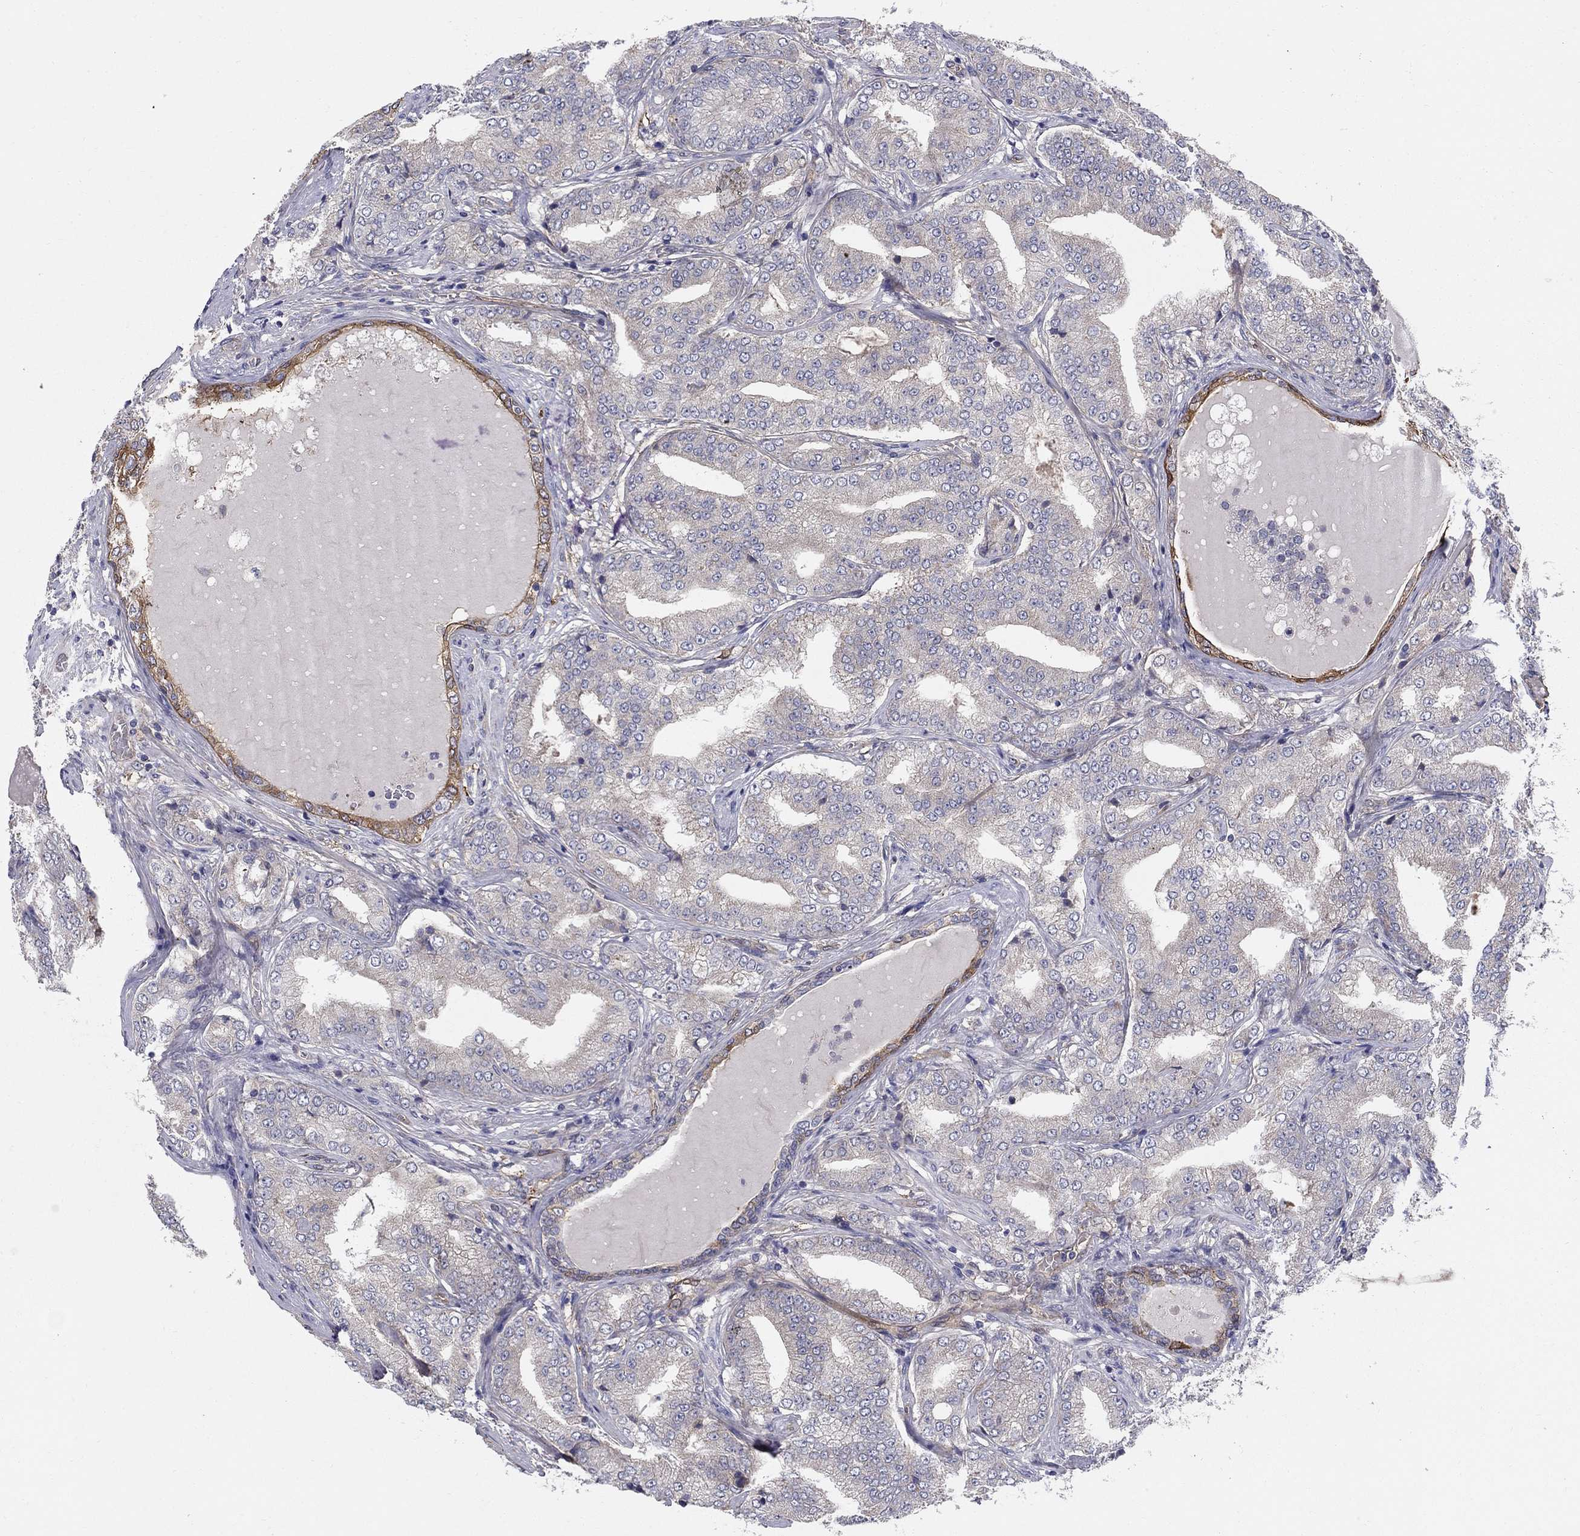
{"staining": {"intensity": "negative", "quantity": "none", "location": "none"}, "tissue": "prostate cancer", "cell_type": "Tumor cells", "image_type": "cancer", "snomed": [{"axis": "morphology", "description": "Adenocarcinoma, NOS"}, {"axis": "topography", "description": "Prostate"}], "caption": "This is an immunohistochemistry (IHC) micrograph of human prostate cancer (adenocarcinoma). There is no staining in tumor cells.", "gene": "EMP2", "patient": {"sex": "male", "age": 65}}